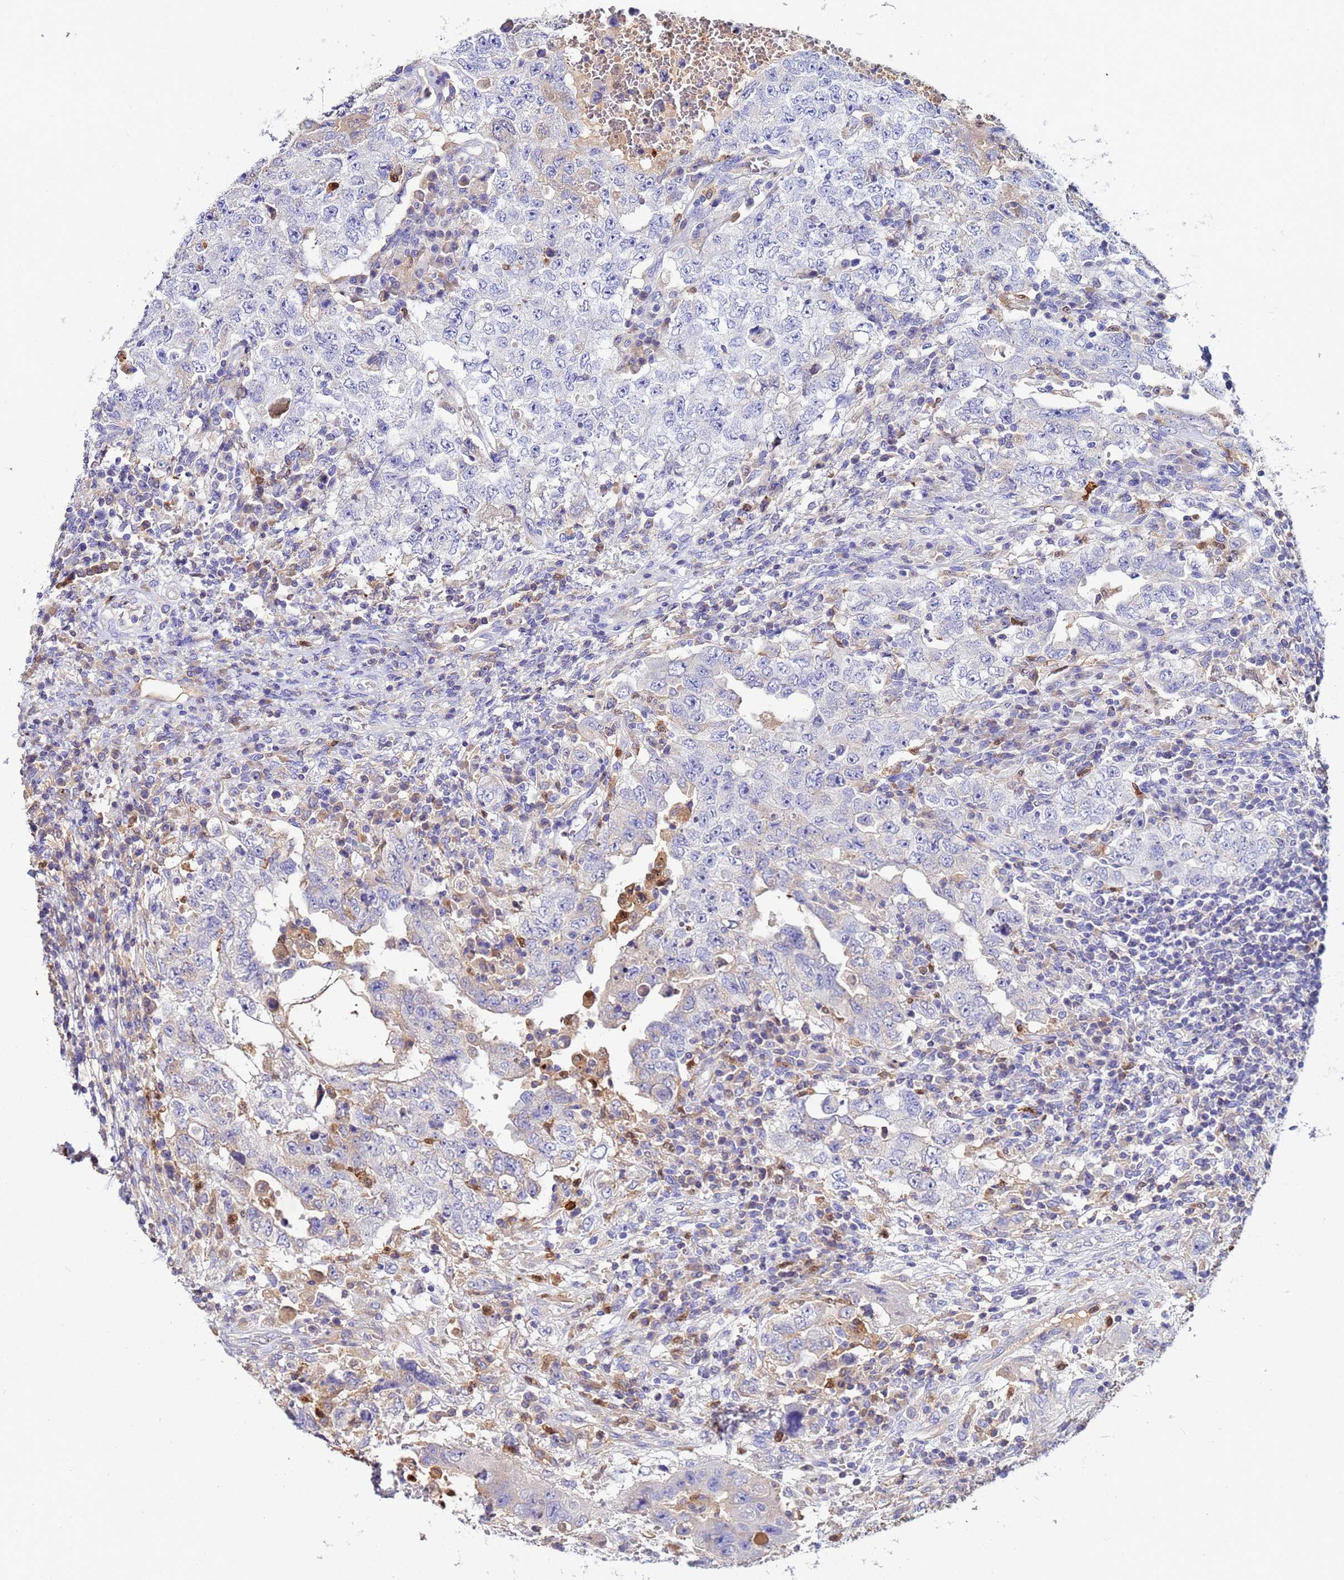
{"staining": {"intensity": "weak", "quantity": "<25%", "location": "cytoplasmic/membranous"}, "tissue": "testis cancer", "cell_type": "Tumor cells", "image_type": "cancer", "snomed": [{"axis": "morphology", "description": "Carcinoma, Embryonal, NOS"}, {"axis": "topography", "description": "Testis"}], "caption": "An immunohistochemistry (IHC) micrograph of embryonal carcinoma (testis) is shown. There is no staining in tumor cells of embryonal carcinoma (testis).", "gene": "TUBAL3", "patient": {"sex": "male", "age": 26}}